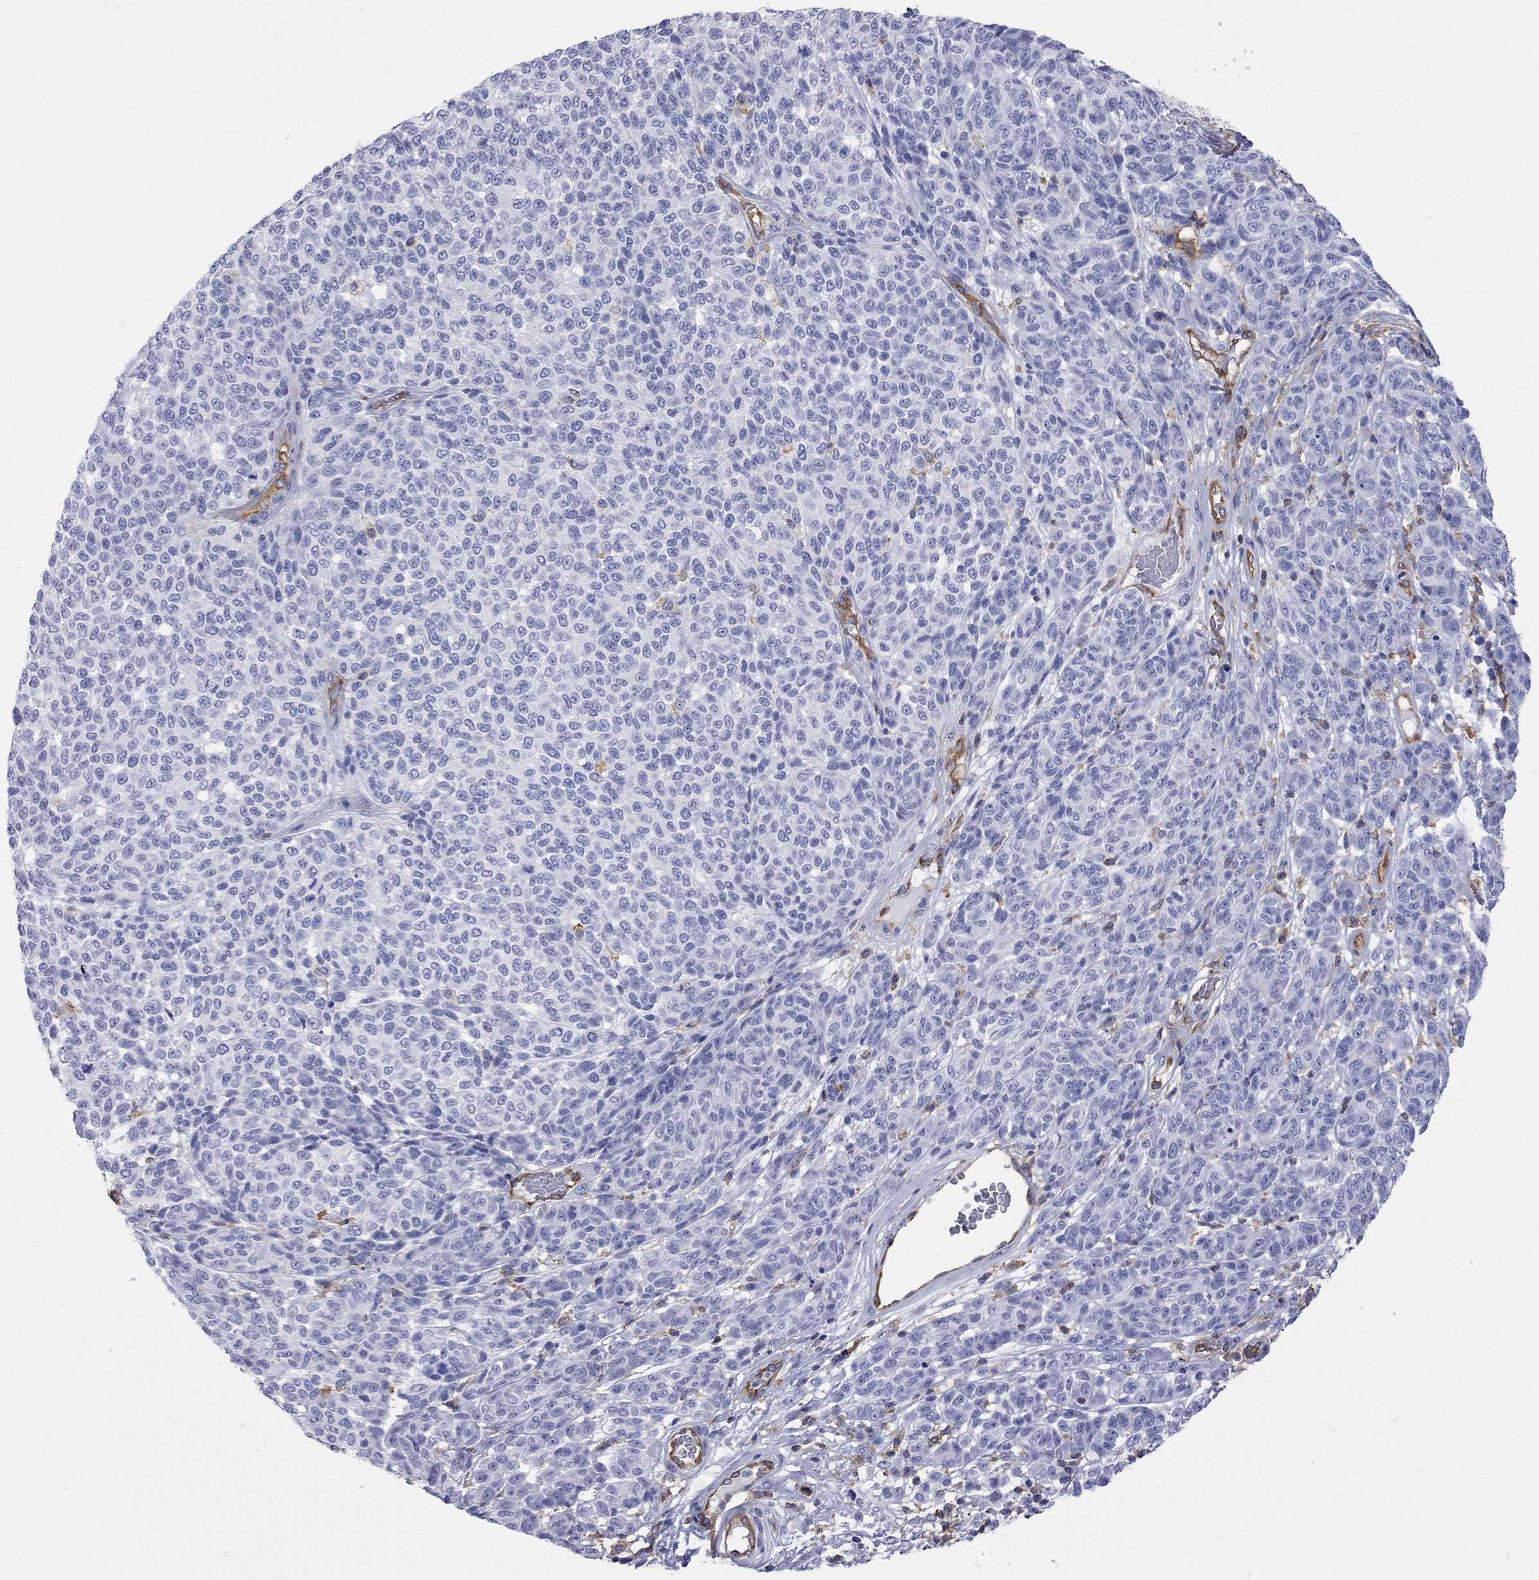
{"staining": {"intensity": "negative", "quantity": "none", "location": "none"}, "tissue": "melanoma", "cell_type": "Tumor cells", "image_type": "cancer", "snomed": [{"axis": "morphology", "description": "Malignant melanoma, NOS"}, {"axis": "topography", "description": "Skin"}], "caption": "A high-resolution photomicrograph shows immunohistochemistry staining of melanoma, which shows no significant staining in tumor cells.", "gene": "ABI3", "patient": {"sex": "male", "age": 59}}